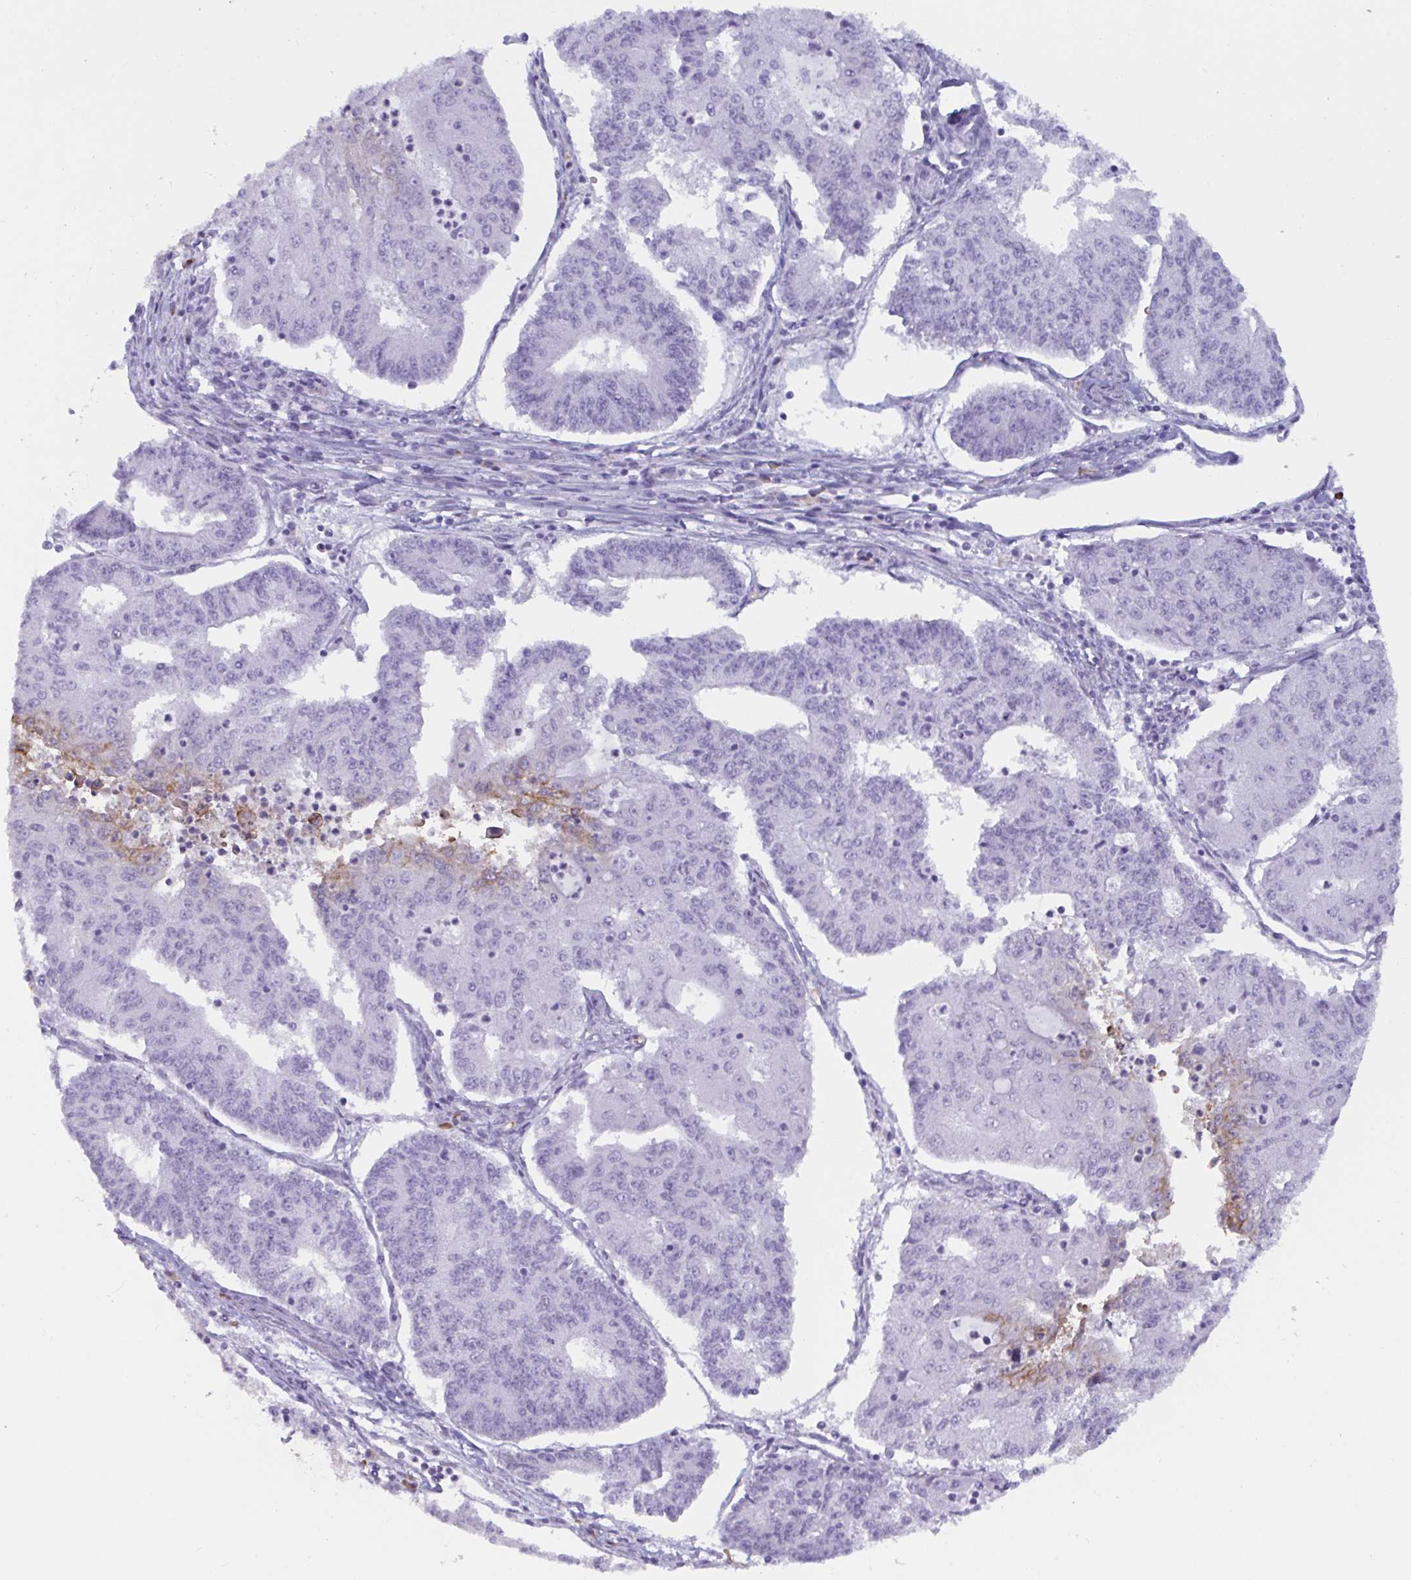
{"staining": {"intensity": "negative", "quantity": "none", "location": "none"}, "tissue": "endometrial cancer", "cell_type": "Tumor cells", "image_type": "cancer", "snomed": [{"axis": "morphology", "description": "Adenocarcinoma, NOS"}, {"axis": "topography", "description": "Endometrium"}], "caption": "A high-resolution histopathology image shows immunohistochemistry (IHC) staining of endometrial cancer (adenocarcinoma), which exhibits no significant expression in tumor cells.", "gene": "SLC2A1", "patient": {"sex": "female", "age": 56}}